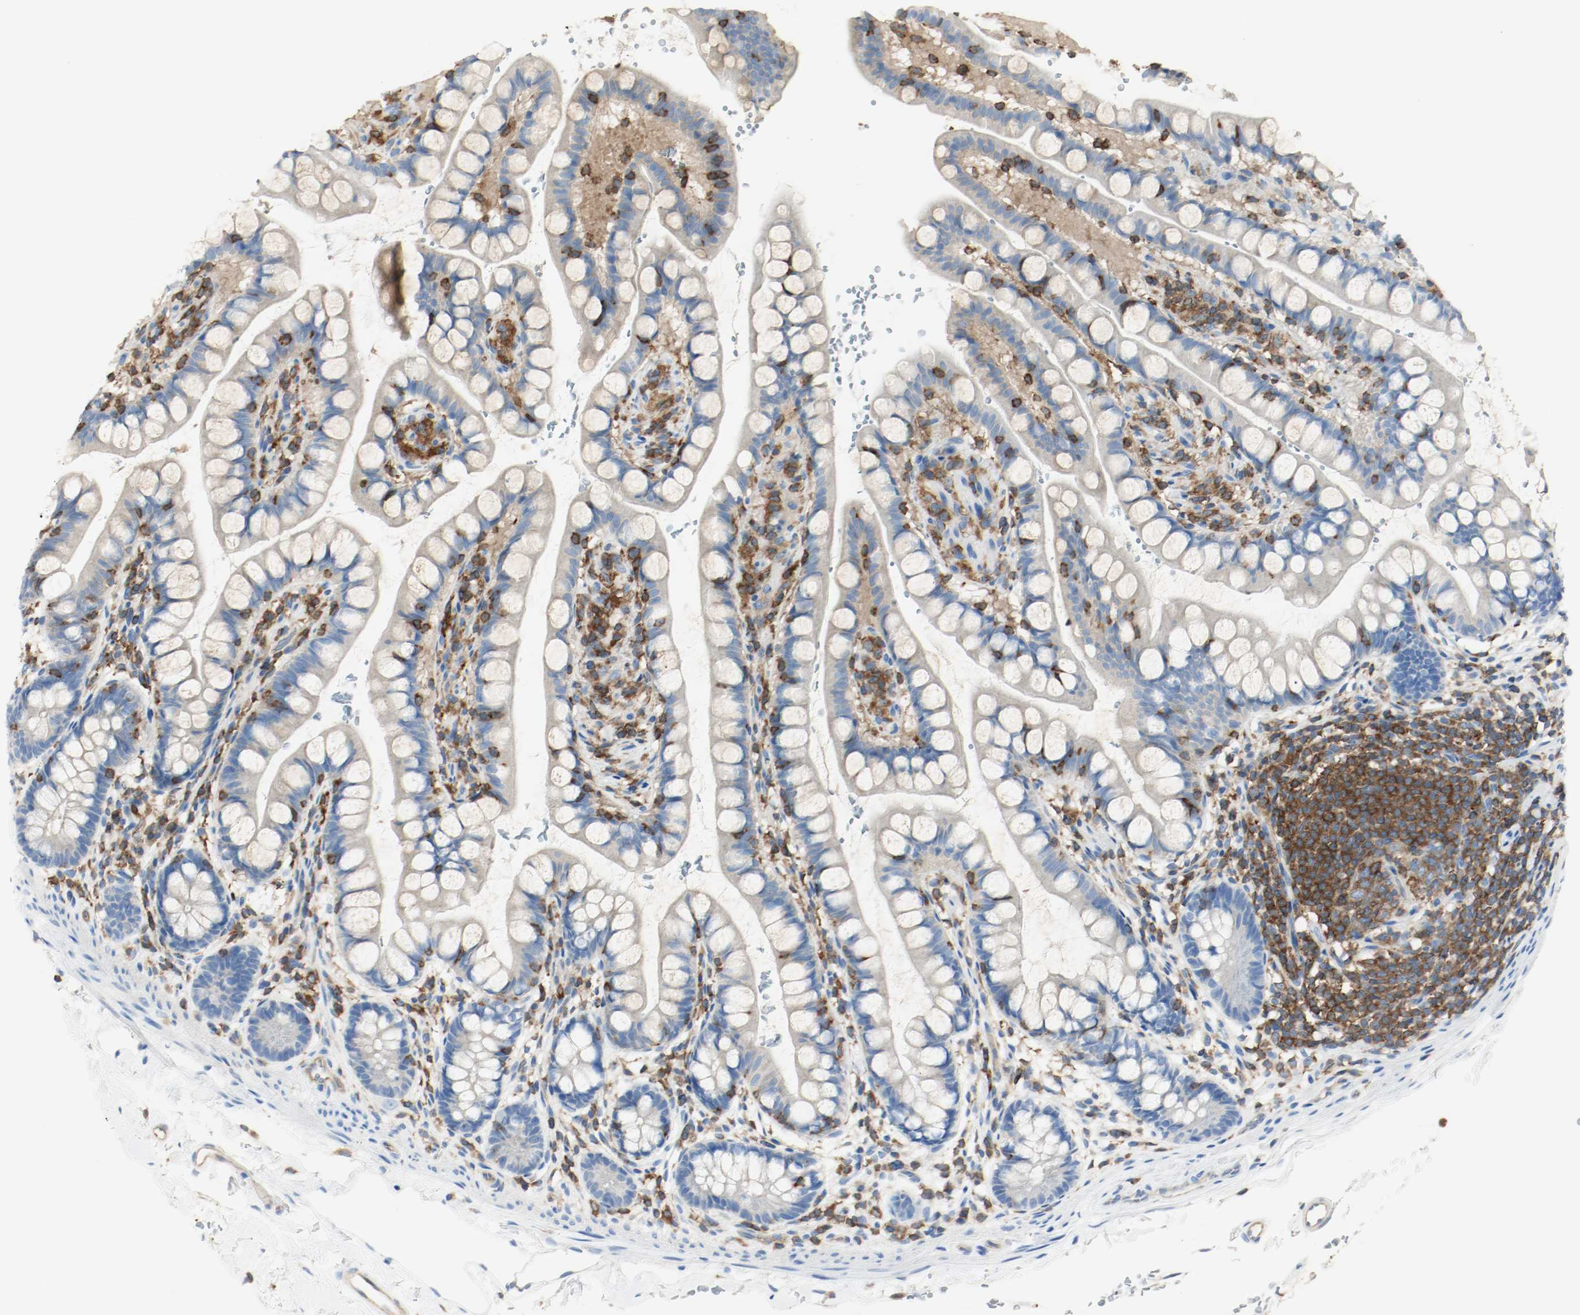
{"staining": {"intensity": "negative", "quantity": "none", "location": "none"}, "tissue": "small intestine", "cell_type": "Glandular cells", "image_type": "normal", "snomed": [{"axis": "morphology", "description": "Normal tissue, NOS"}, {"axis": "topography", "description": "Small intestine"}], "caption": "IHC of unremarkable human small intestine reveals no staining in glandular cells.", "gene": "ARPC1B", "patient": {"sex": "female", "age": 58}}